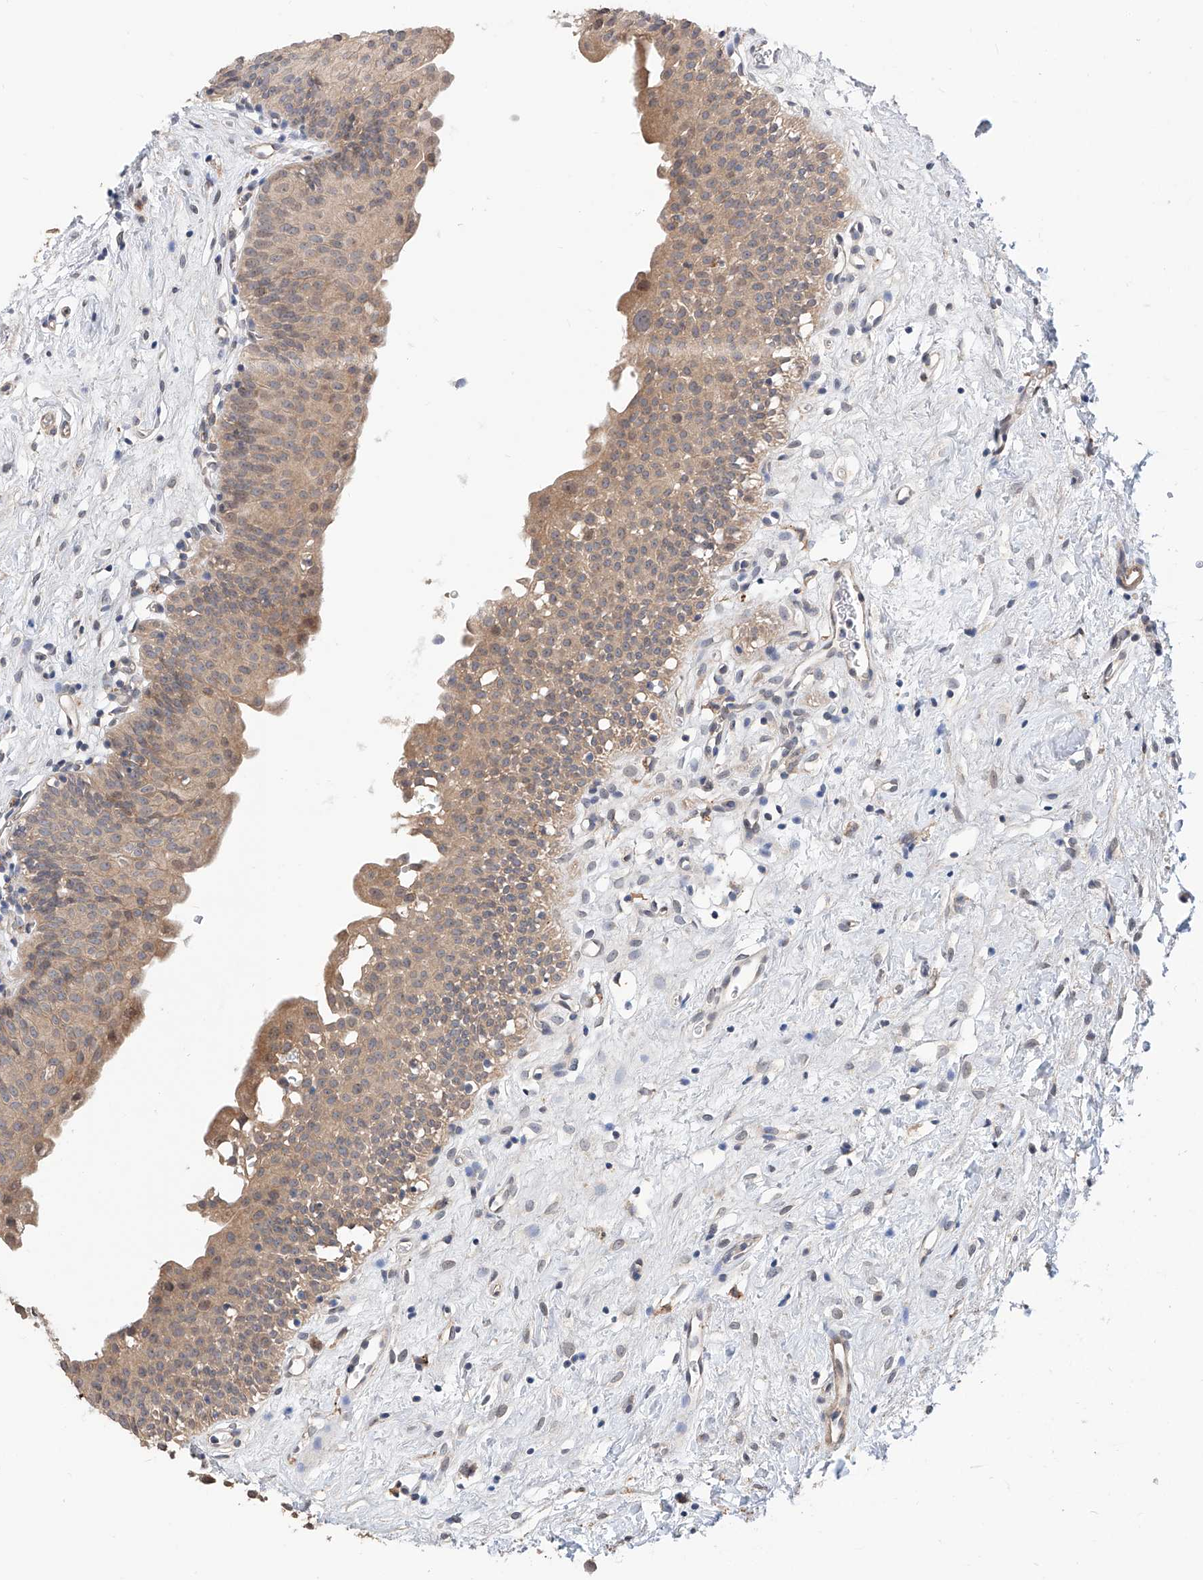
{"staining": {"intensity": "weak", "quantity": ">75%", "location": "cytoplasmic/membranous"}, "tissue": "urinary bladder", "cell_type": "Urothelial cells", "image_type": "normal", "snomed": [{"axis": "morphology", "description": "Normal tissue, NOS"}, {"axis": "topography", "description": "Urinary bladder"}], "caption": "Immunohistochemical staining of benign urinary bladder reveals >75% levels of weak cytoplasmic/membranous protein staining in approximately >75% of urothelial cells. (DAB IHC with brightfield microscopy, high magnification).", "gene": "MAGEE2", "patient": {"sex": "male", "age": 51}}